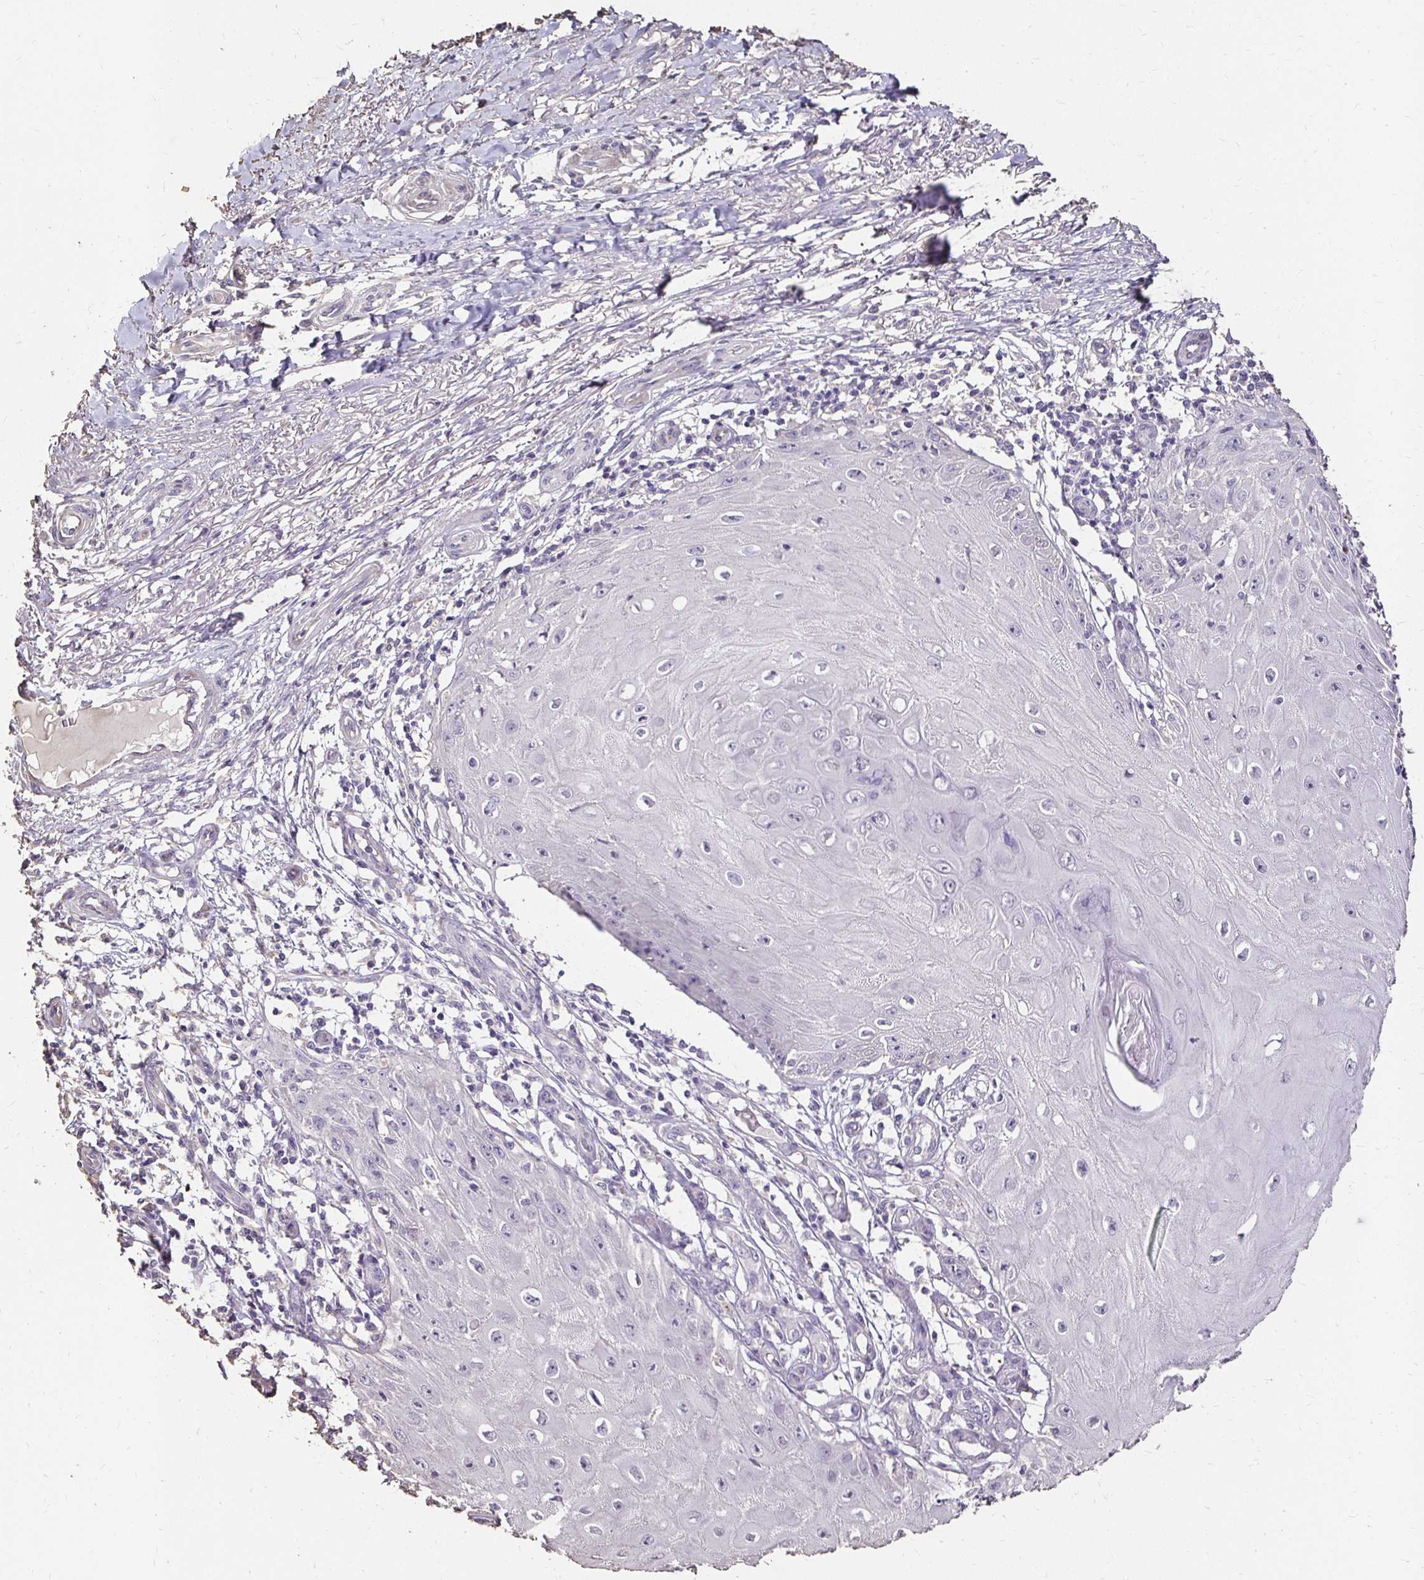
{"staining": {"intensity": "negative", "quantity": "none", "location": "none"}, "tissue": "skin cancer", "cell_type": "Tumor cells", "image_type": "cancer", "snomed": [{"axis": "morphology", "description": "Squamous cell carcinoma, NOS"}, {"axis": "topography", "description": "Skin"}], "caption": "Immunohistochemical staining of human skin squamous cell carcinoma shows no significant positivity in tumor cells.", "gene": "UGT1A6", "patient": {"sex": "female", "age": 77}}